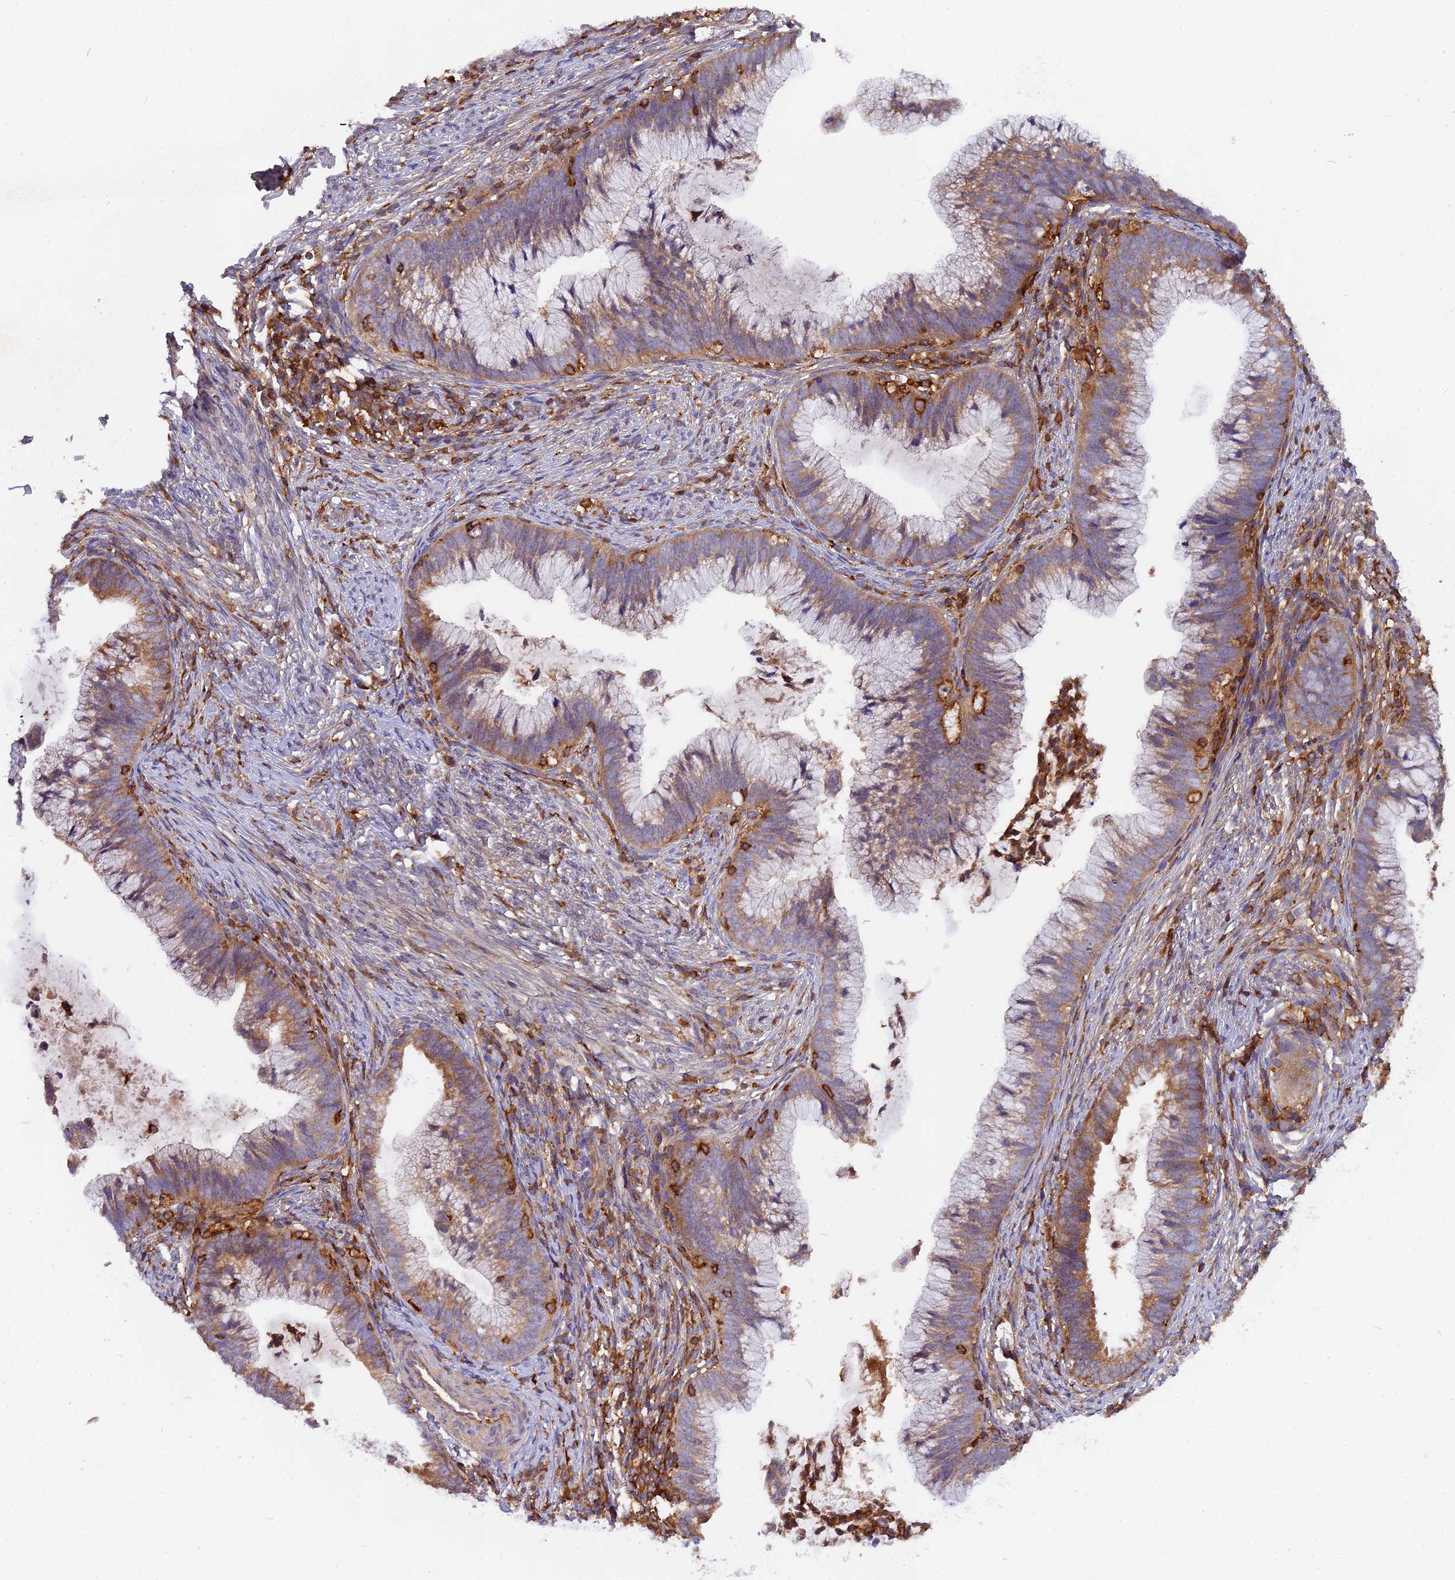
{"staining": {"intensity": "moderate", "quantity": "25%-75%", "location": "cytoplasmic/membranous"}, "tissue": "cervical cancer", "cell_type": "Tumor cells", "image_type": "cancer", "snomed": [{"axis": "morphology", "description": "Adenocarcinoma, NOS"}, {"axis": "topography", "description": "Cervix"}], "caption": "Human cervical cancer stained with a protein marker reveals moderate staining in tumor cells.", "gene": "MYO9B", "patient": {"sex": "female", "age": 36}}